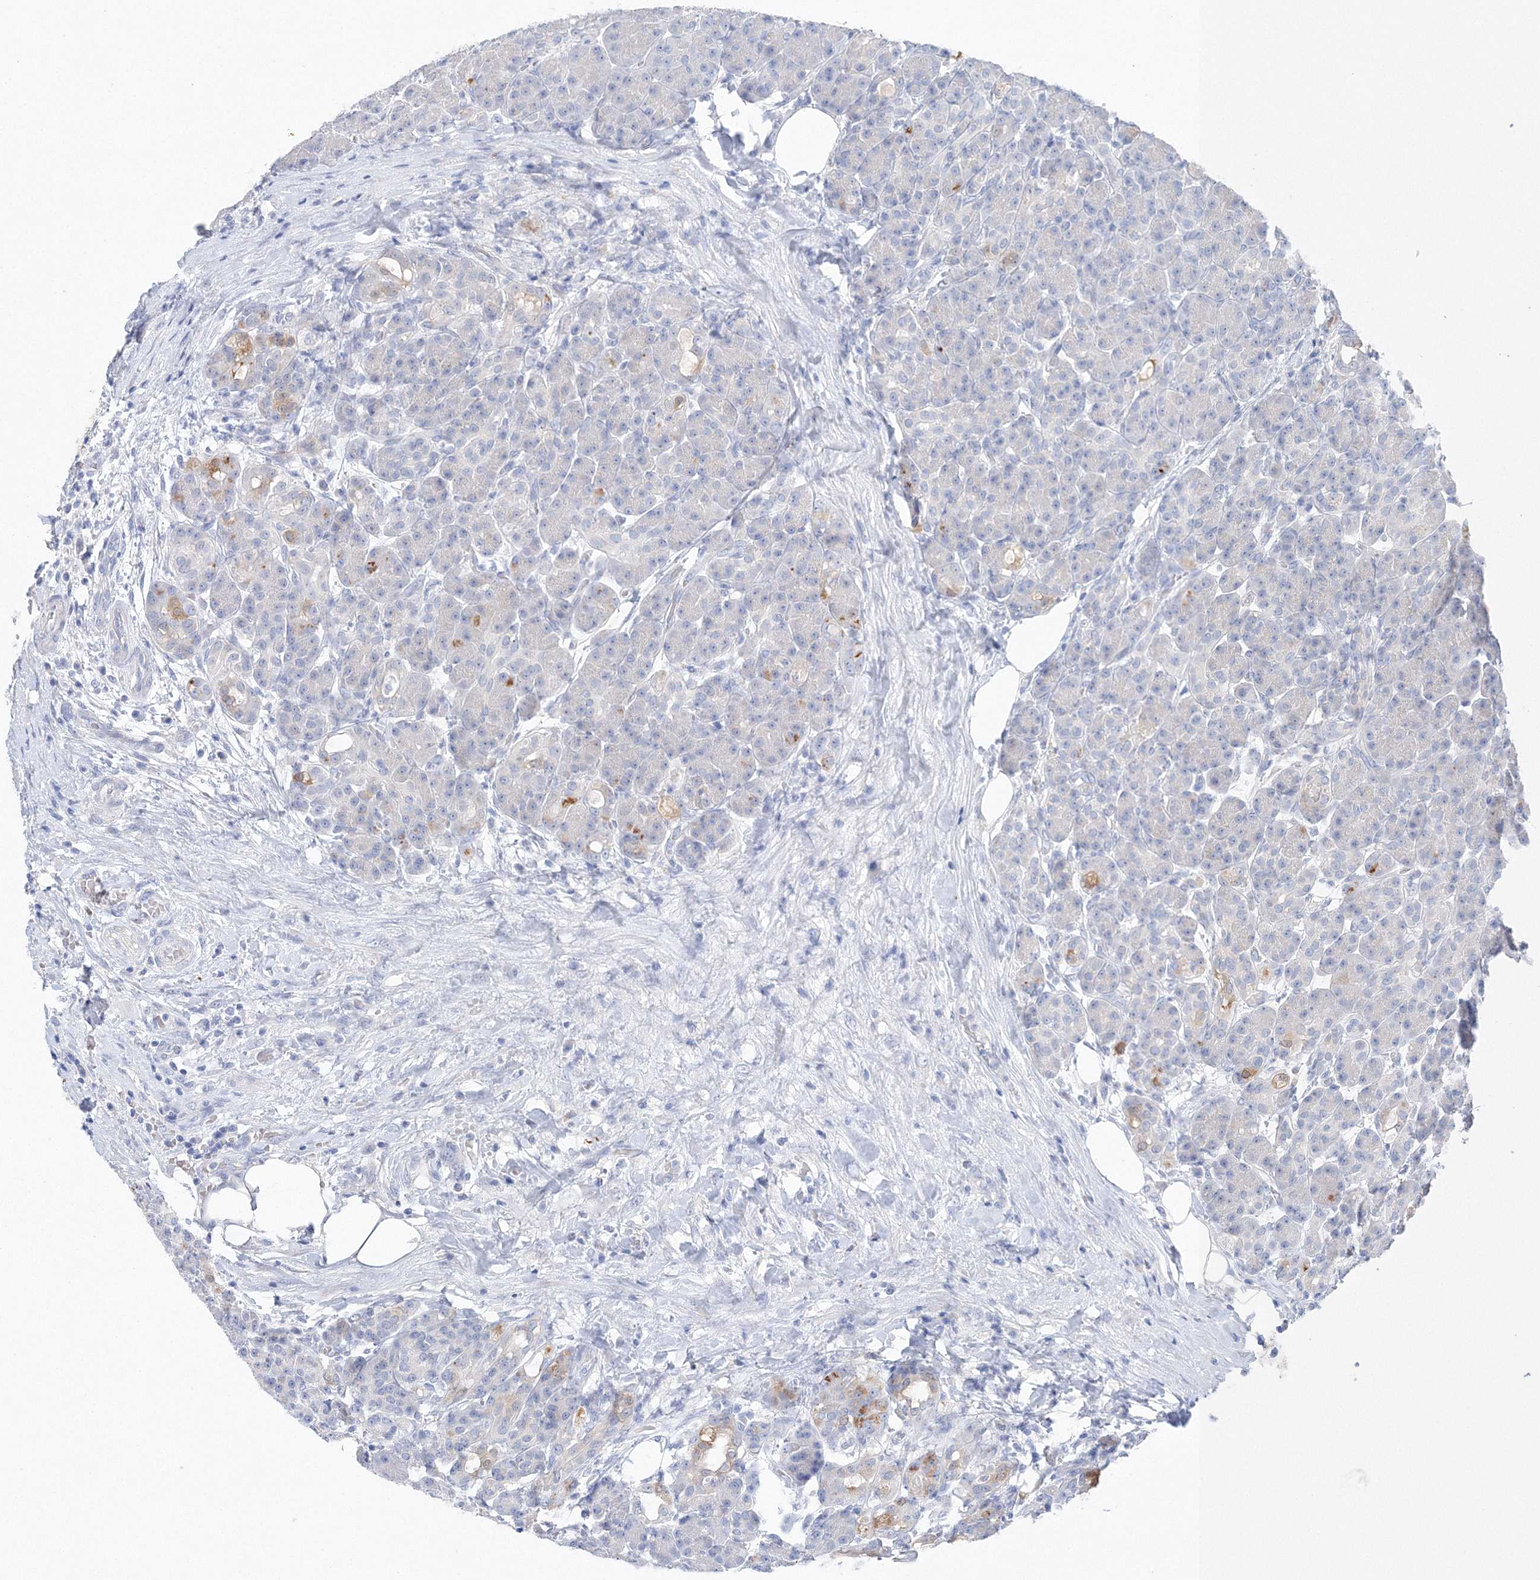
{"staining": {"intensity": "strong", "quantity": "25%-75%", "location": "cytoplasmic/membranous"}, "tissue": "pancreas", "cell_type": "Exocrine glandular cells", "image_type": "normal", "snomed": [{"axis": "morphology", "description": "Normal tissue, NOS"}, {"axis": "topography", "description": "Pancreas"}], "caption": "Protein analysis of unremarkable pancreas reveals strong cytoplasmic/membranous expression in approximately 25%-75% of exocrine glandular cells.", "gene": "HMGCS1", "patient": {"sex": "male", "age": 63}}